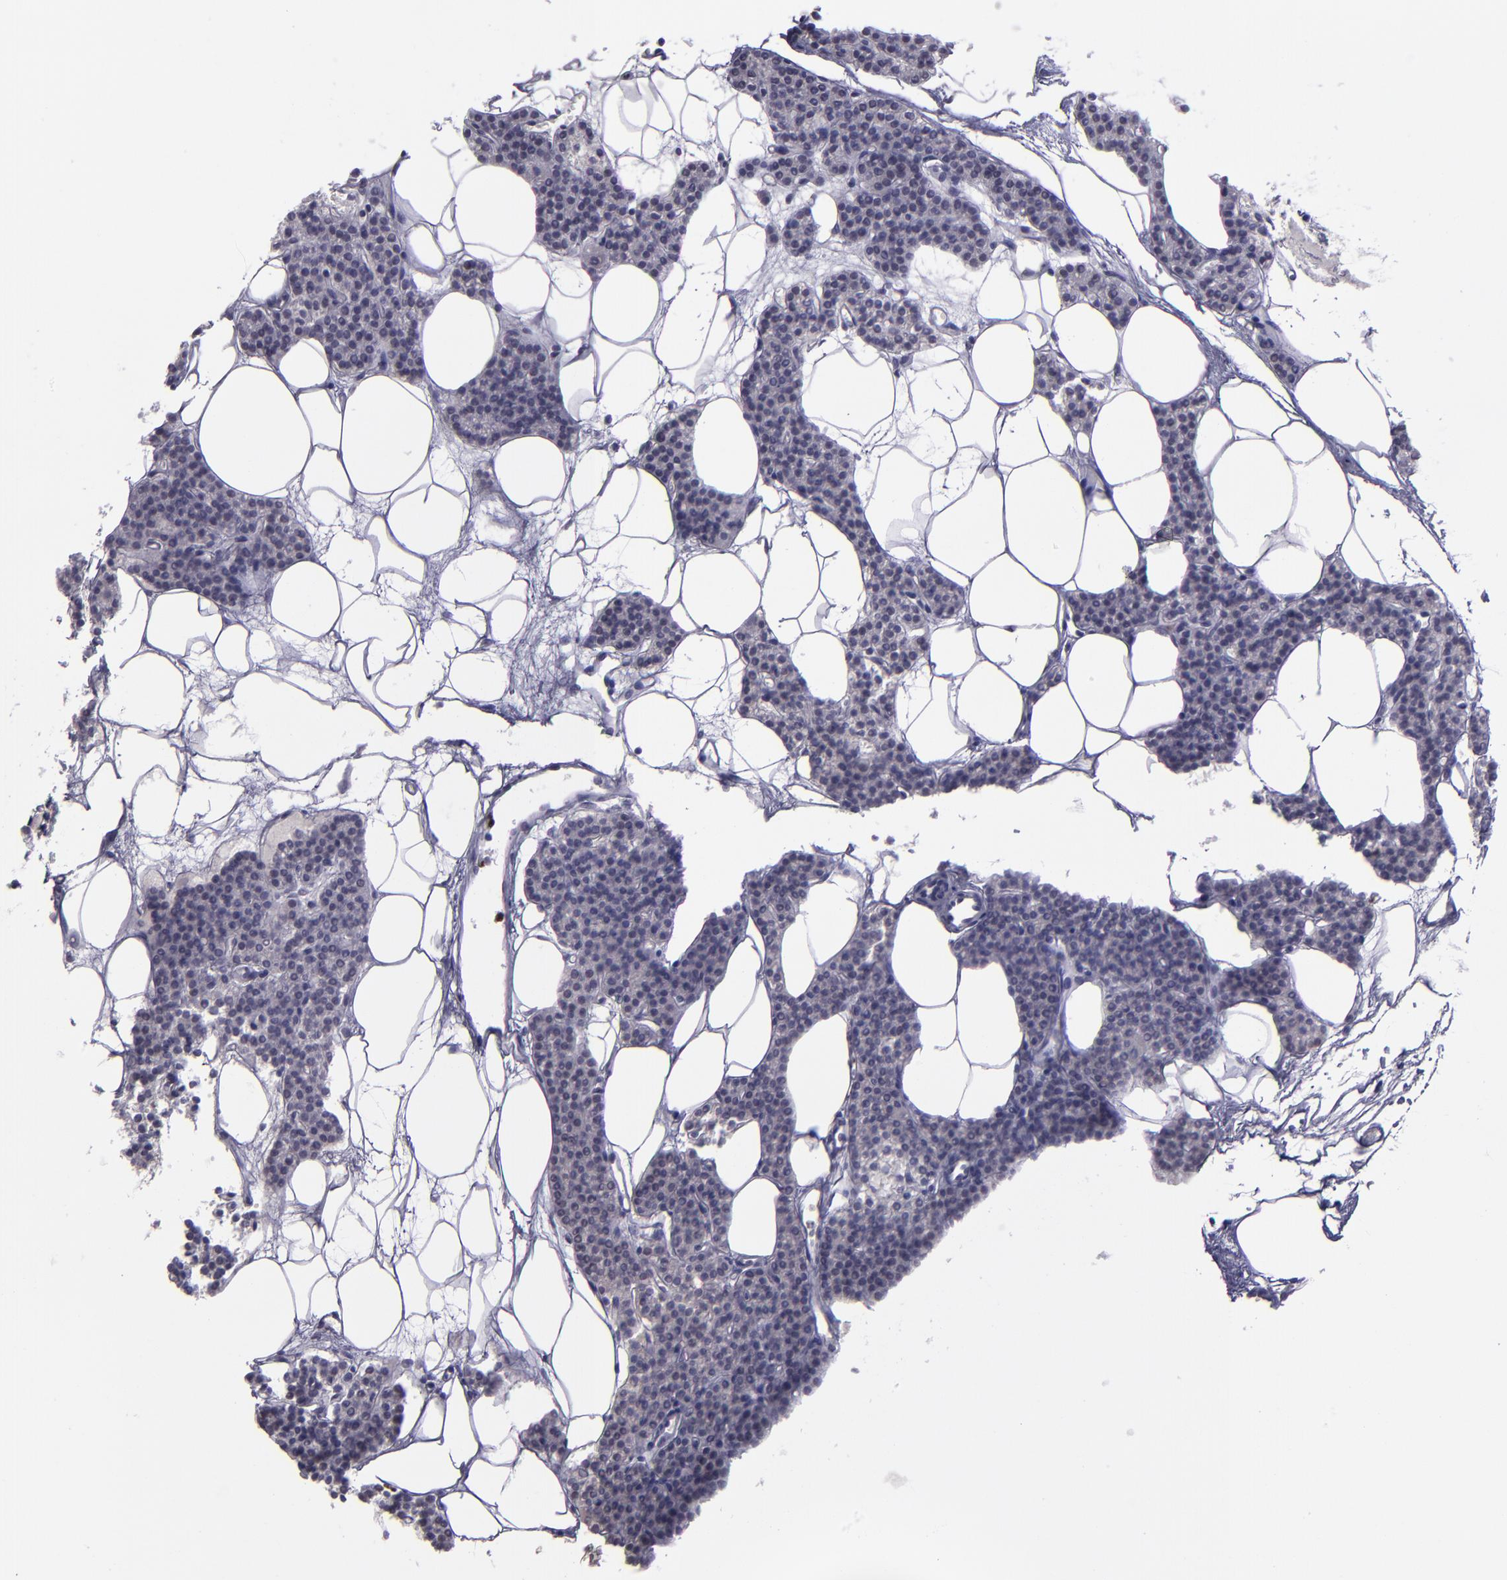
{"staining": {"intensity": "negative", "quantity": "none", "location": "none"}, "tissue": "parathyroid gland", "cell_type": "Glandular cells", "image_type": "normal", "snomed": [{"axis": "morphology", "description": "Normal tissue, NOS"}, {"axis": "topography", "description": "Parathyroid gland"}], "caption": "Glandular cells are negative for brown protein staining in normal parathyroid gland. (DAB (3,3'-diaminobenzidine) immunohistochemistry visualized using brightfield microscopy, high magnification).", "gene": "CEBPE", "patient": {"sex": "male", "age": 24}}